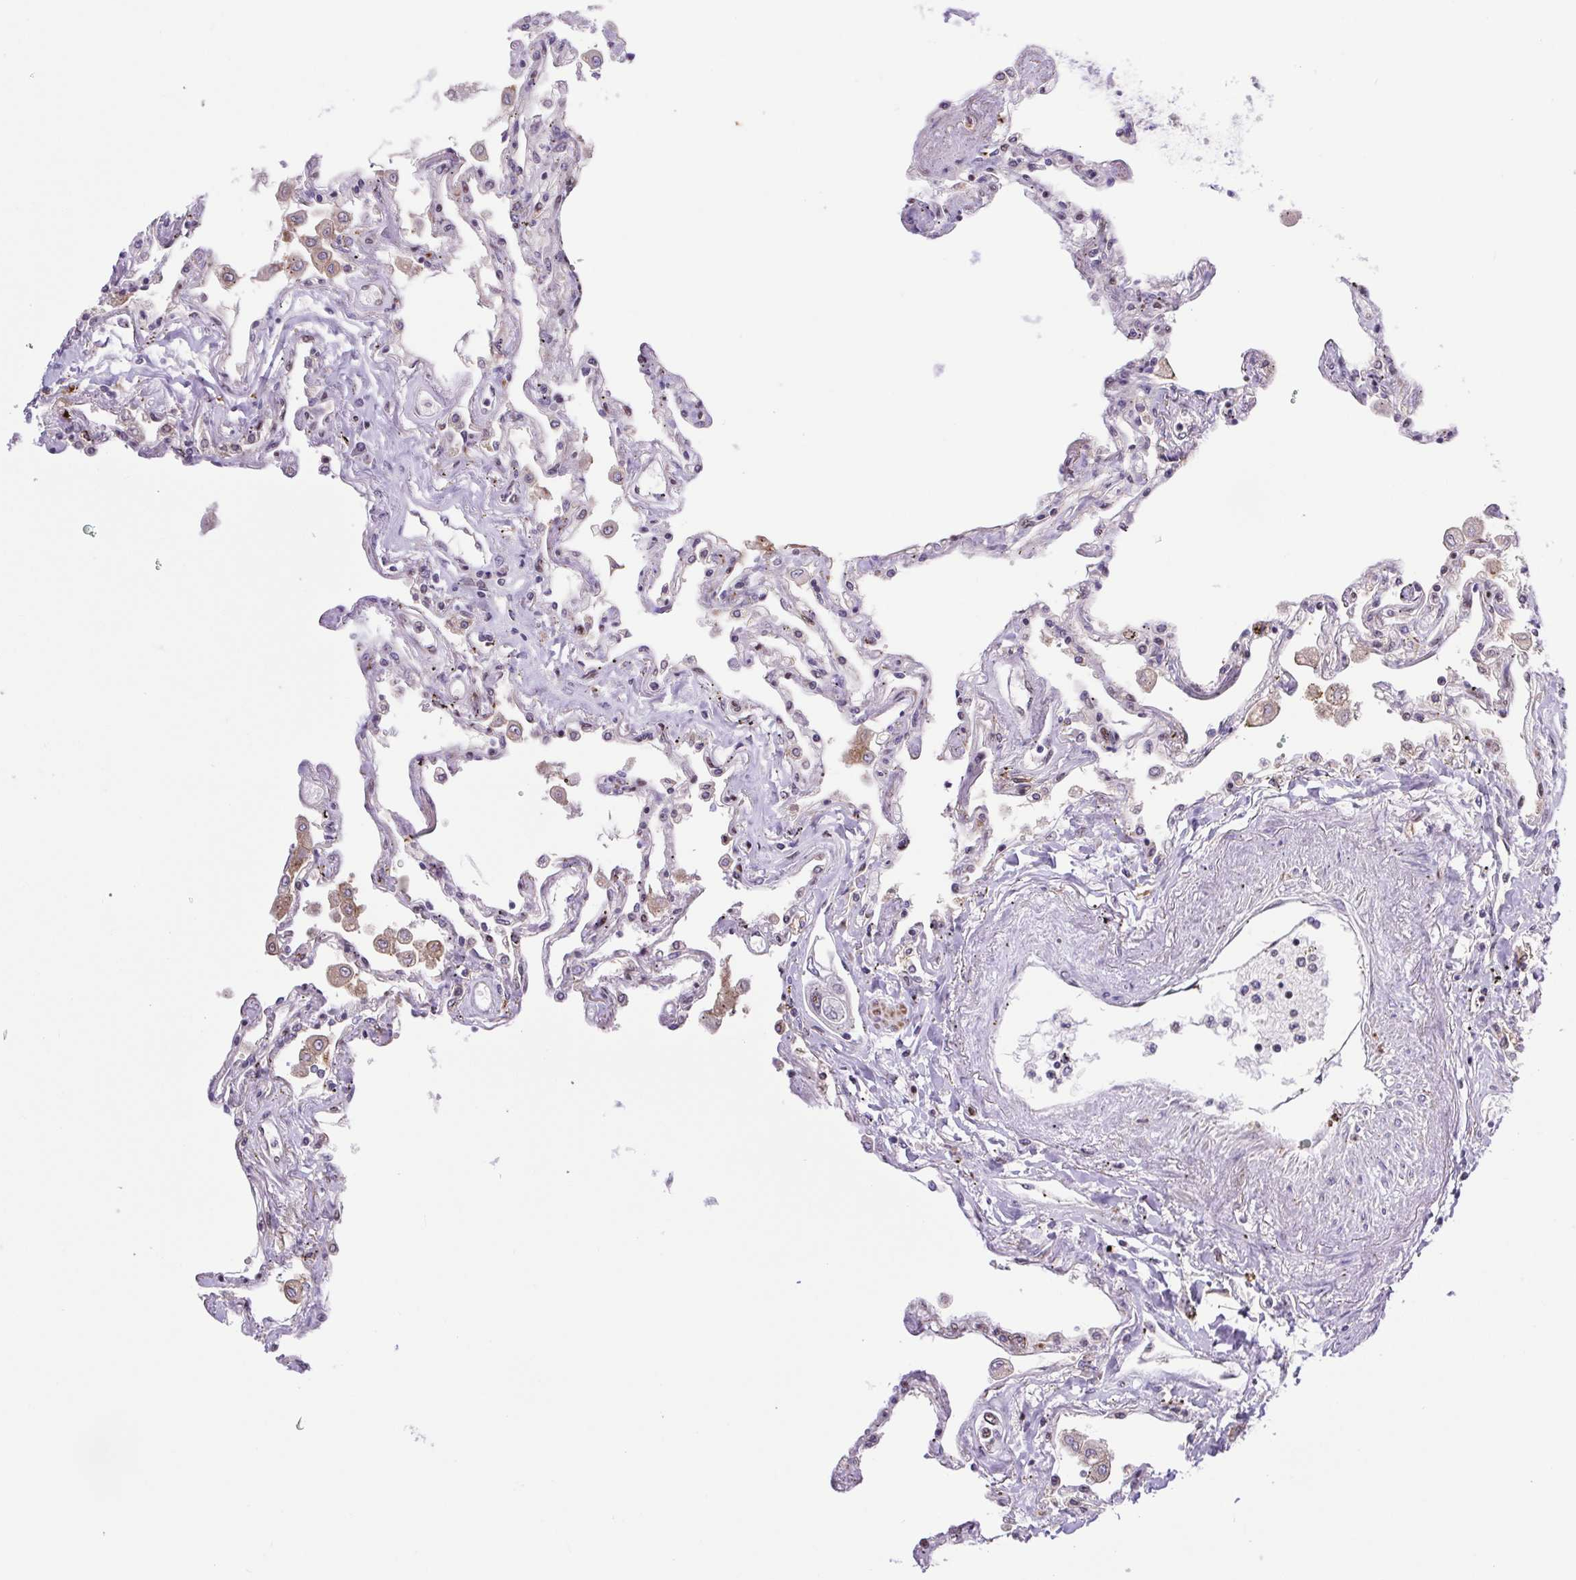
{"staining": {"intensity": "moderate", "quantity": "25%-75%", "location": "nuclear"}, "tissue": "lung", "cell_type": "Alveolar cells", "image_type": "normal", "snomed": [{"axis": "morphology", "description": "Normal tissue, NOS"}, {"axis": "morphology", "description": "Adenocarcinoma, NOS"}, {"axis": "topography", "description": "Cartilage tissue"}, {"axis": "topography", "description": "Lung"}], "caption": "Protein analysis of unremarkable lung exhibits moderate nuclear positivity in about 25%-75% of alveolar cells. Nuclei are stained in blue.", "gene": "ERG", "patient": {"sex": "female", "age": 67}}